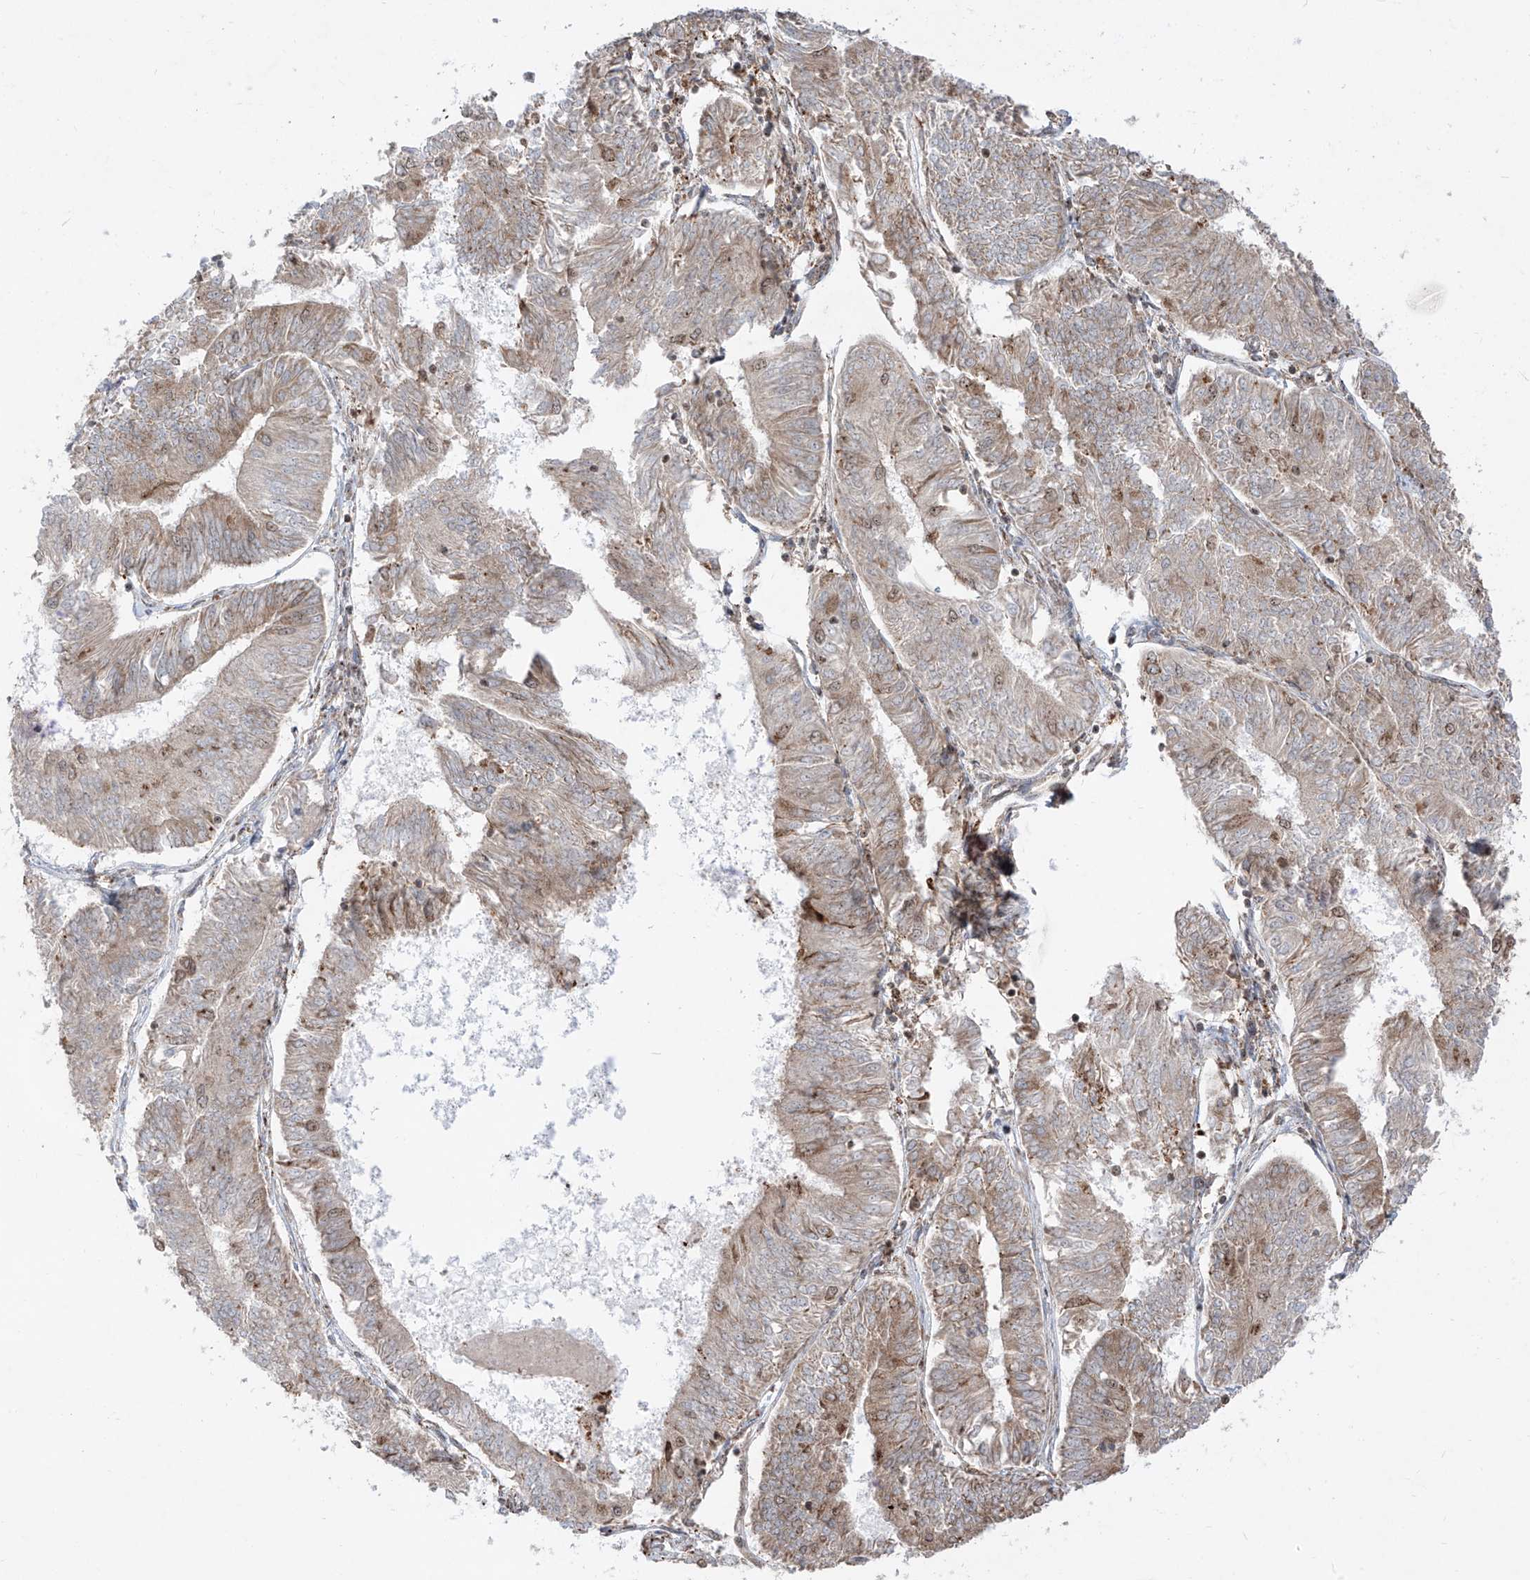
{"staining": {"intensity": "weak", "quantity": "25%-75%", "location": "cytoplasmic/membranous,nuclear"}, "tissue": "endometrial cancer", "cell_type": "Tumor cells", "image_type": "cancer", "snomed": [{"axis": "morphology", "description": "Adenocarcinoma, NOS"}, {"axis": "topography", "description": "Endometrium"}], "caption": "This is a micrograph of IHC staining of endometrial cancer, which shows weak expression in the cytoplasmic/membranous and nuclear of tumor cells.", "gene": "ZBTB8A", "patient": {"sex": "female", "age": 58}}